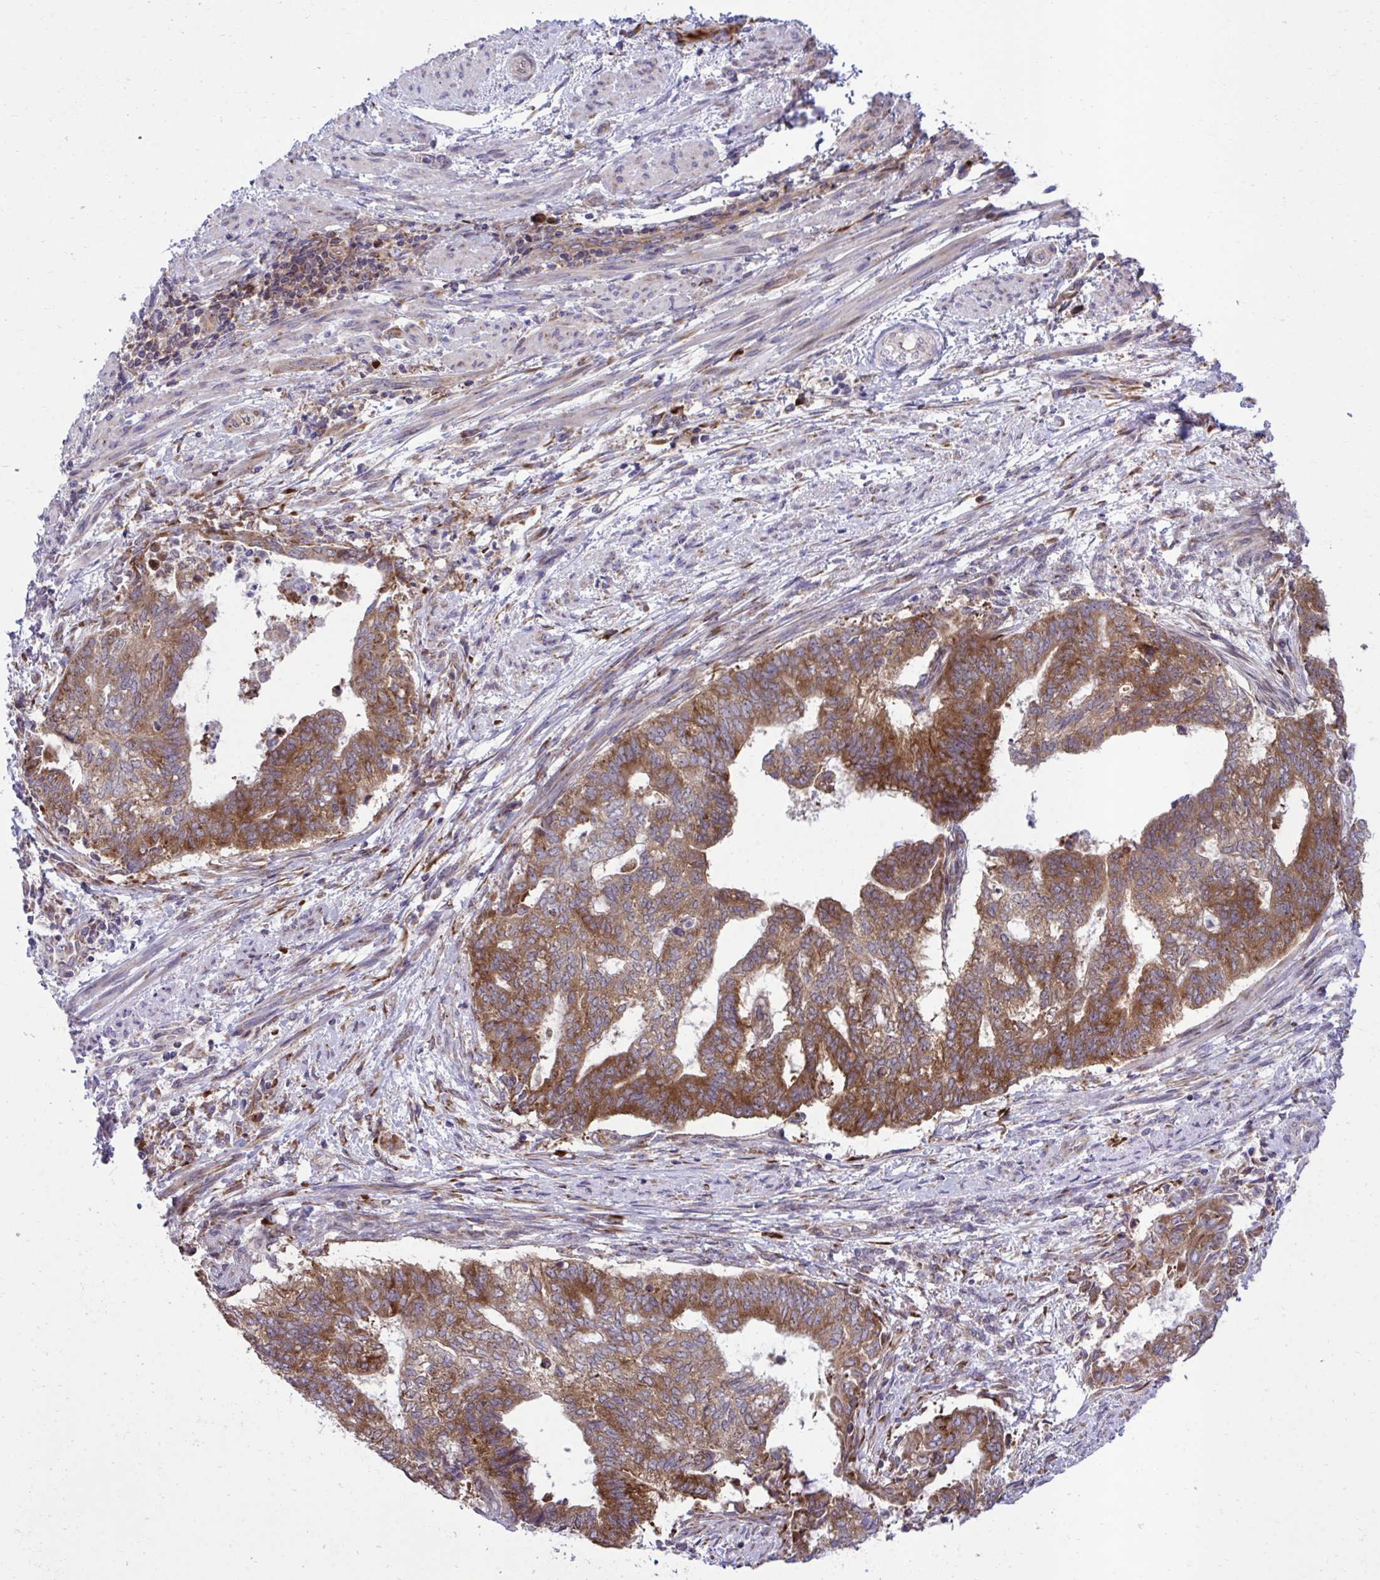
{"staining": {"intensity": "strong", "quantity": ">75%", "location": "cytoplasmic/membranous"}, "tissue": "endometrial cancer", "cell_type": "Tumor cells", "image_type": "cancer", "snomed": [{"axis": "morphology", "description": "Adenocarcinoma, NOS"}, {"axis": "topography", "description": "Endometrium"}], "caption": "An image showing strong cytoplasmic/membranous staining in about >75% of tumor cells in endometrial cancer, as visualized by brown immunohistochemical staining.", "gene": "RPS15", "patient": {"sex": "female", "age": 65}}